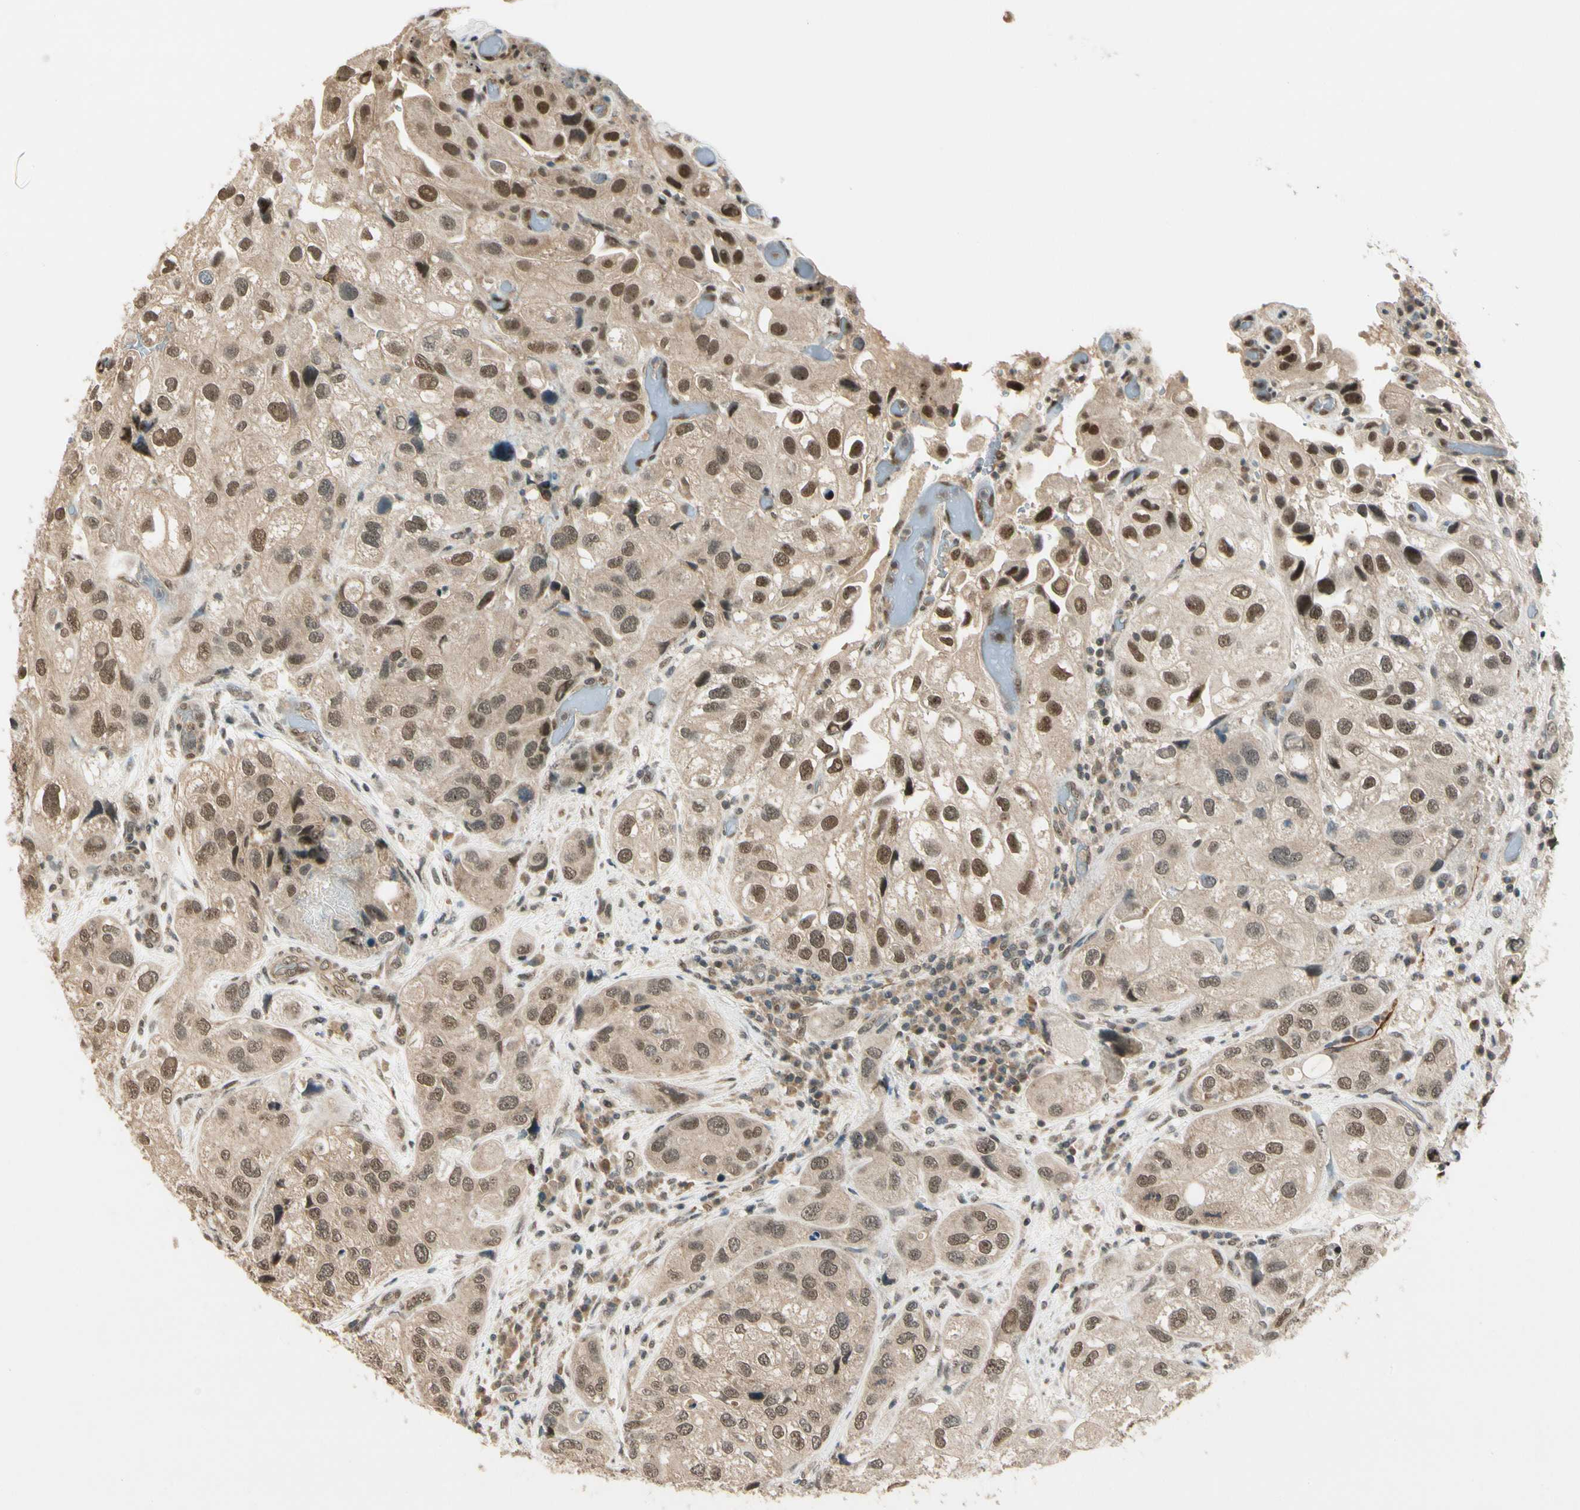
{"staining": {"intensity": "moderate", "quantity": ">75%", "location": "cytoplasmic/membranous,nuclear"}, "tissue": "urothelial cancer", "cell_type": "Tumor cells", "image_type": "cancer", "snomed": [{"axis": "morphology", "description": "Urothelial carcinoma, High grade"}, {"axis": "topography", "description": "Urinary bladder"}], "caption": "Protein positivity by immunohistochemistry displays moderate cytoplasmic/membranous and nuclear expression in about >75% of tumor cells in high-grade urothelial carcinoma.", "gene": "ZSCAN12", "patient": {"sex": "female", "age": 64}}